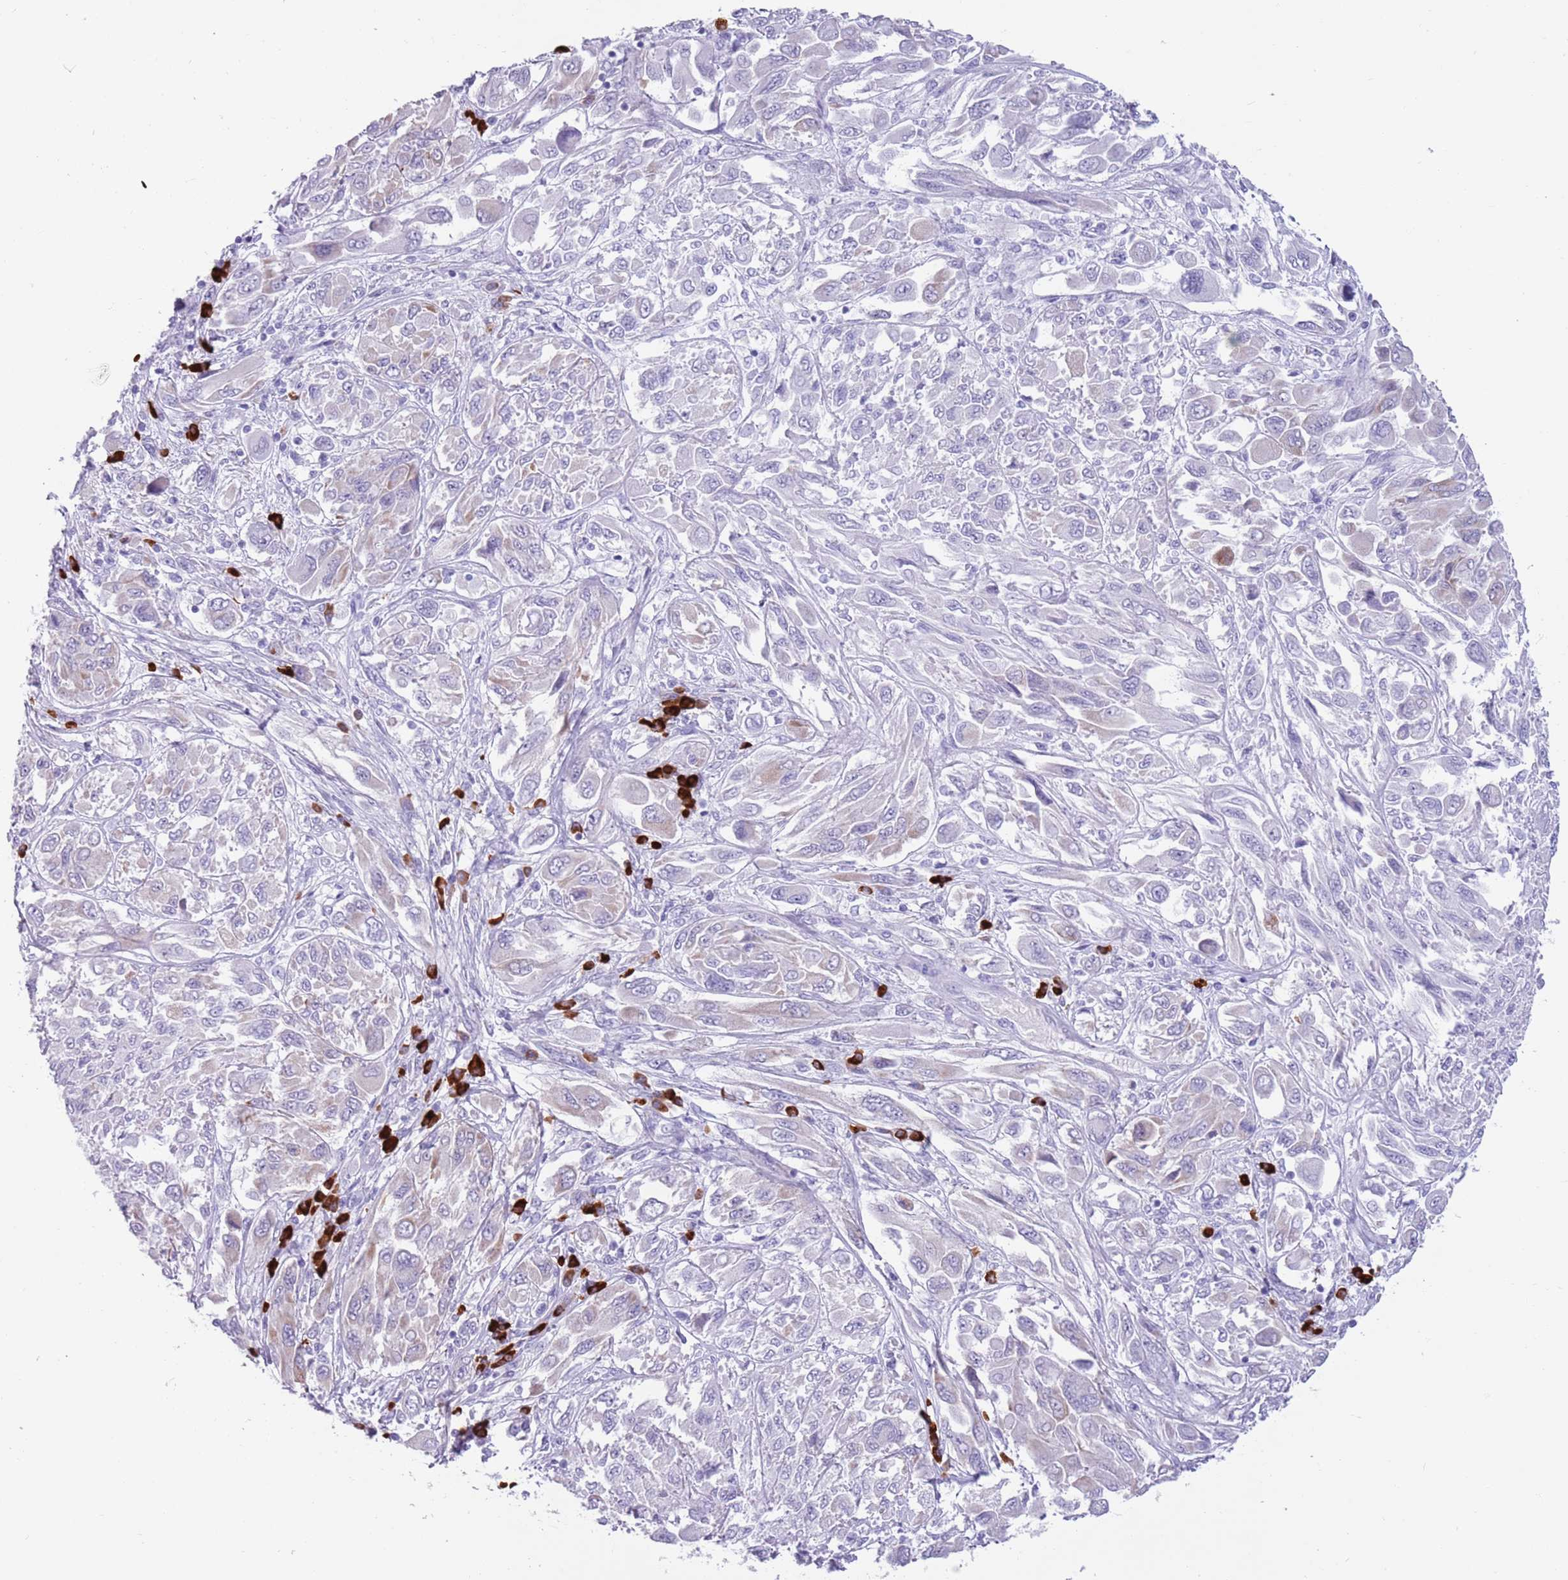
{"staining": {"intensity": "negative", "quantity": "none", "location": "none"}, "tissue": "melanoma", "cell_type": "Tumor cells", "image_type": "cancer", "snomed": [{"axis": "morphology", "description": "Malignant melanoma, NOS"}, {"axis": "topography", "description": "Skin"}], "caption": "DAB immunohistochemical staining of human melanoma demonstrates no significant expression in tumor cells.", "gene": "LY6G5B", "patient": {"sex": "female", "age": 91}}